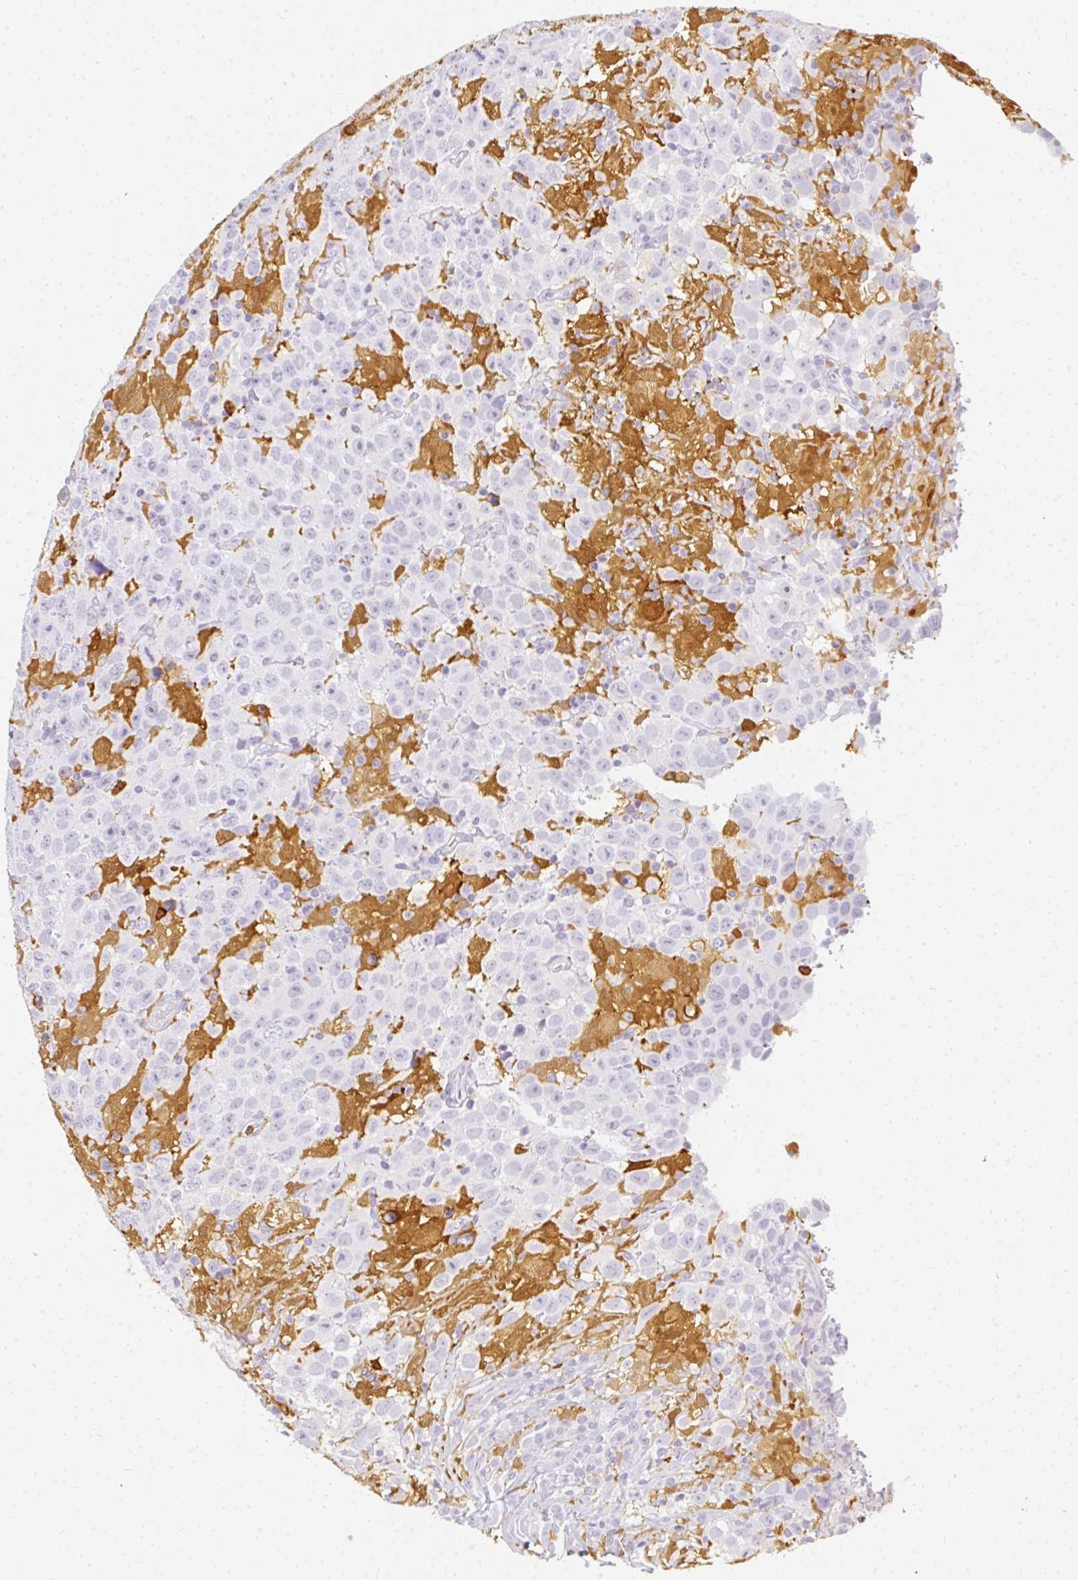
{"staining": {"intensity": "negative", "quantity": "none", "location": "none"}, "tissue": "testis cancer", "cell_type": "Tumor cells", "image_type": "cancer", "snomed": [{"axis": "morphology", "description": "Seminoma, NOS"}, {"axis": "topography", "description": "Testis"}], "caption": "Testis cancer was stained to show a protein in brown. There is no significant expression in tumor cells. The staining is performed using DAB (3,3'-diaminobenzidine) brown chromogen with nuclei counter-stained in using hematoxylin.", "gene": "HK3", "patient": {"sex": "male", "age": 41}}